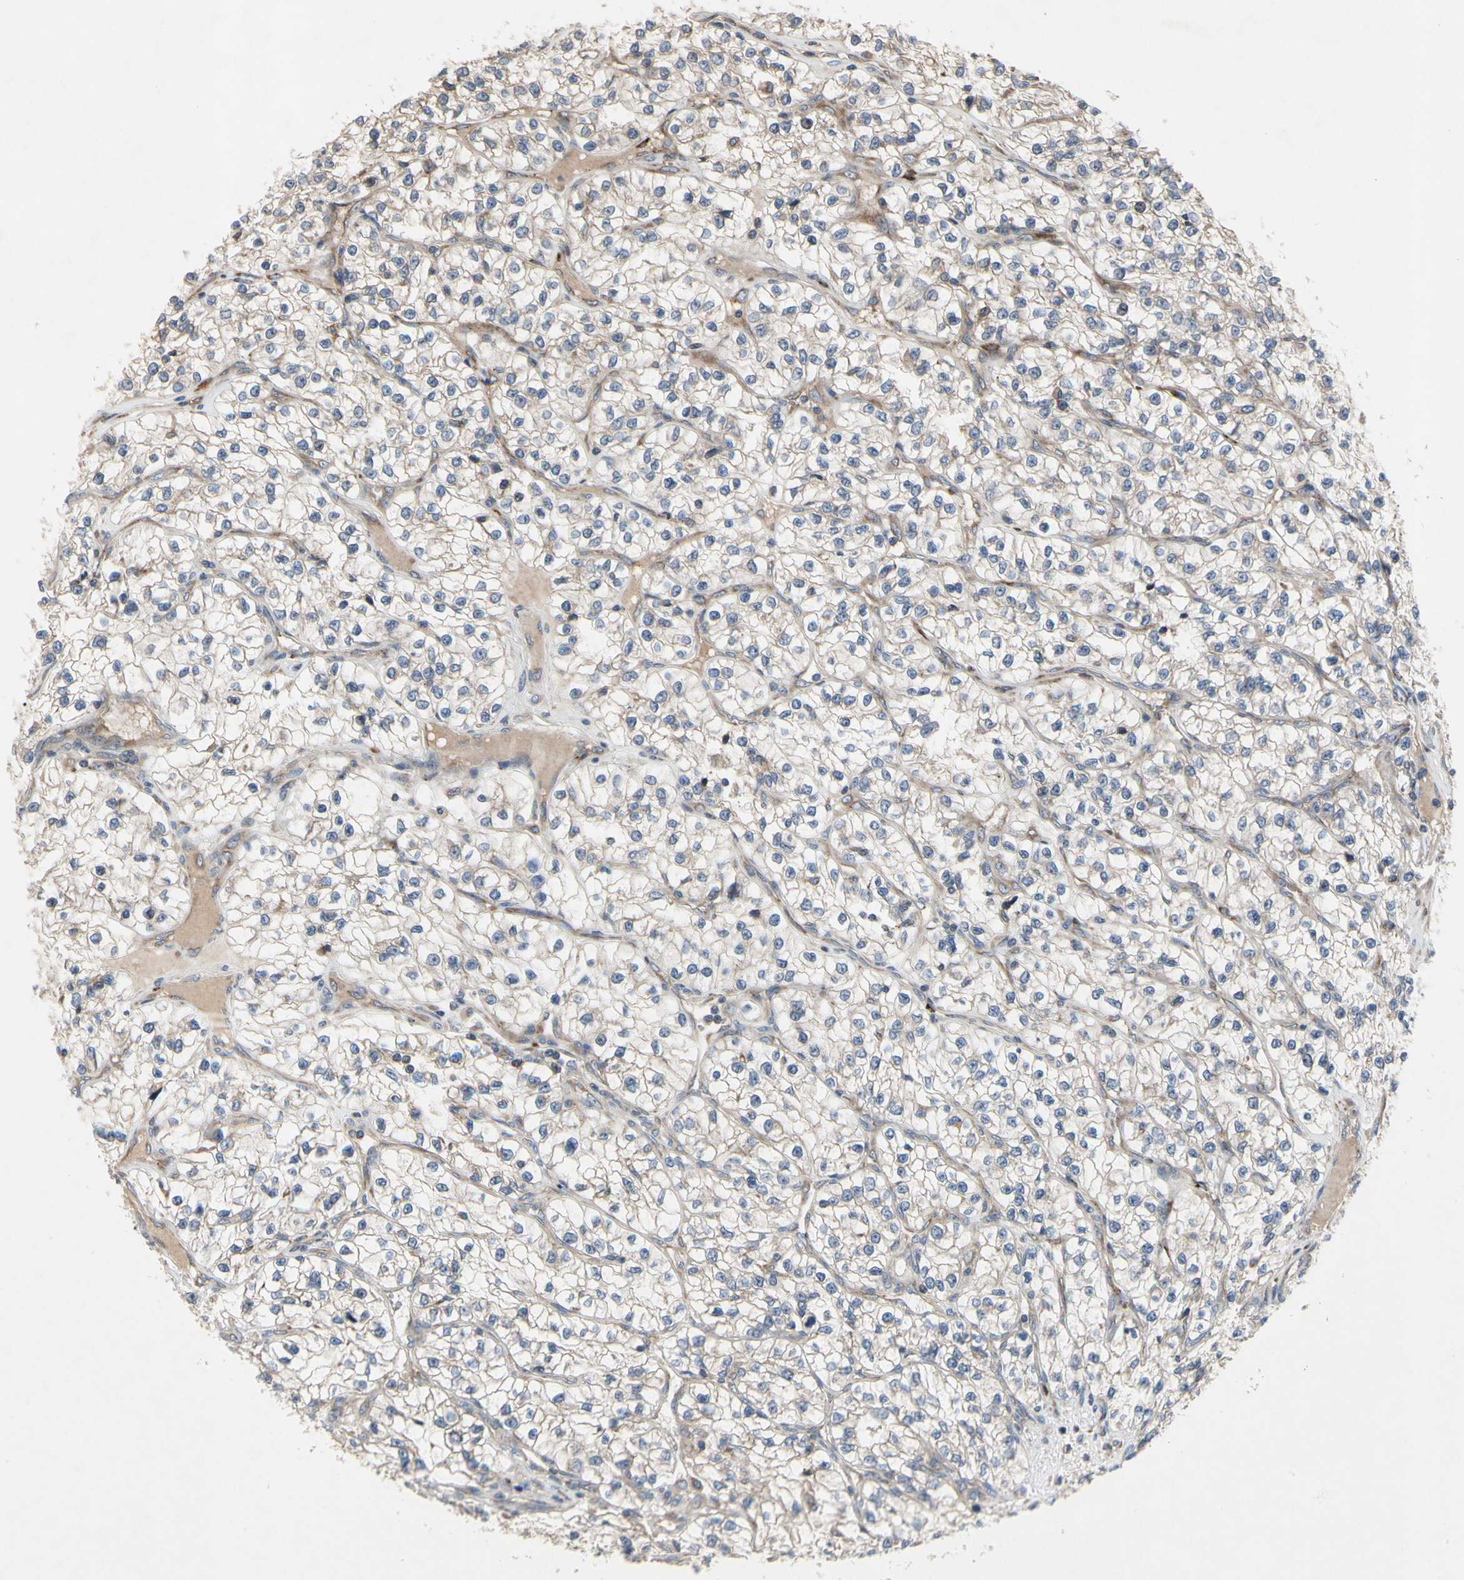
{"staining": {"intensity": "weak", "quantity": "25%-75%", "location": "cytoplasmic/membranous"}, "tissue": "renal cancer", "cell_type": "Tumor cells", "image_type": "cancer", "snomed": [{"axis": "morphology", "description": "Adenocarcinoma, NOS"}, {"axis": "topography", "description": "Kidney"}], "caption": "Weak cytoplasmic/membranous staining for a protein is present in about 25%-75% of tumor cells of renal cancer (adenocarcinoma) using immunohistochemistry (IHC).", "gene": "MMEL1", "patient": {"sex": "female", "age": 57}}